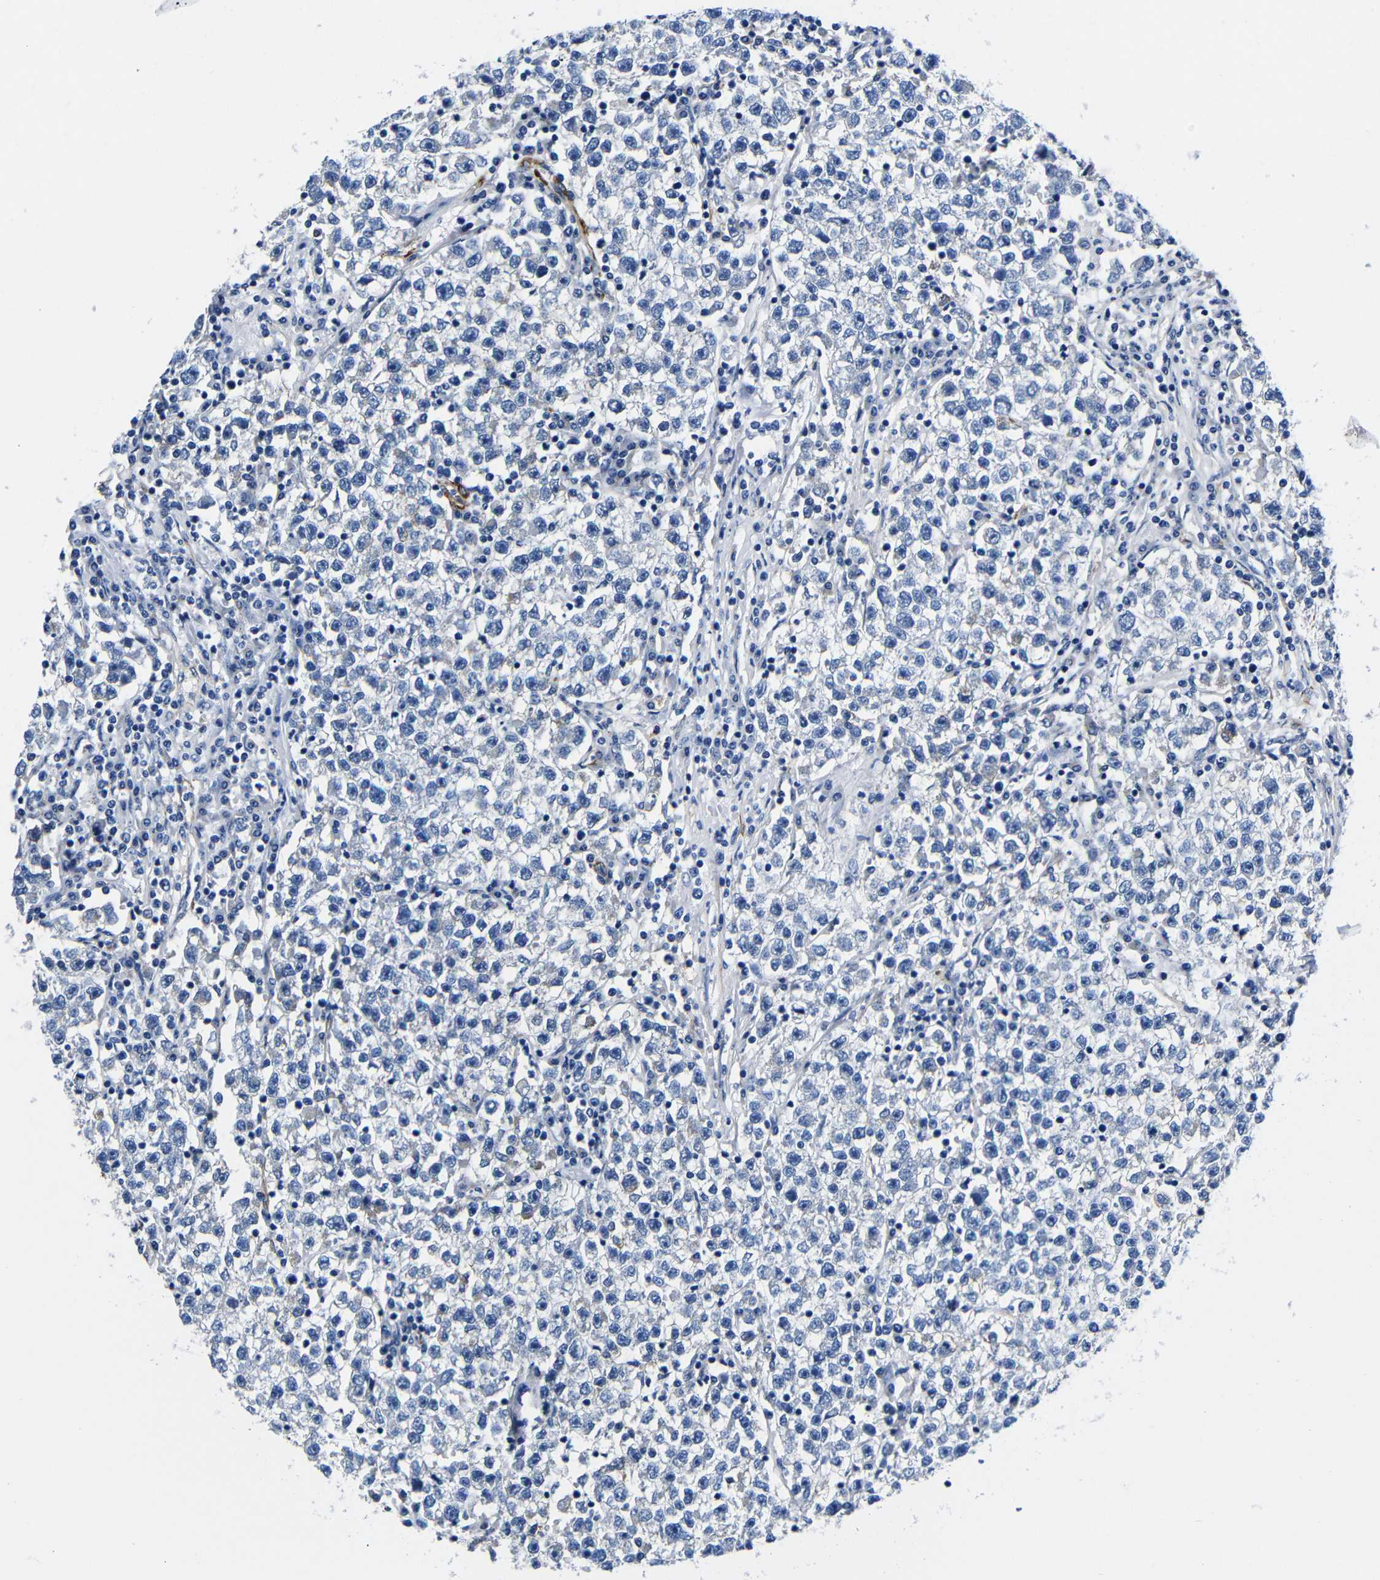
{"staining": {"intensity": "negative", "quantity": "none", "location": "none"}, "tissue": "testis cancer", "cell_type": "Tumor cells", "image_type": "cancer", "snomed": [{"axis": "morphology", "description": "Seminoma, NOS"}, {"axis": "topography", "description": "Testis"}], "caption": "DAB (3,3'-diaminobenzidine) immunohistochemical staining of human testis seminoma shows no significant staining in tumor cells.", "gene": "LRIG1", "patient": {"sex": "male", "age": 22}}